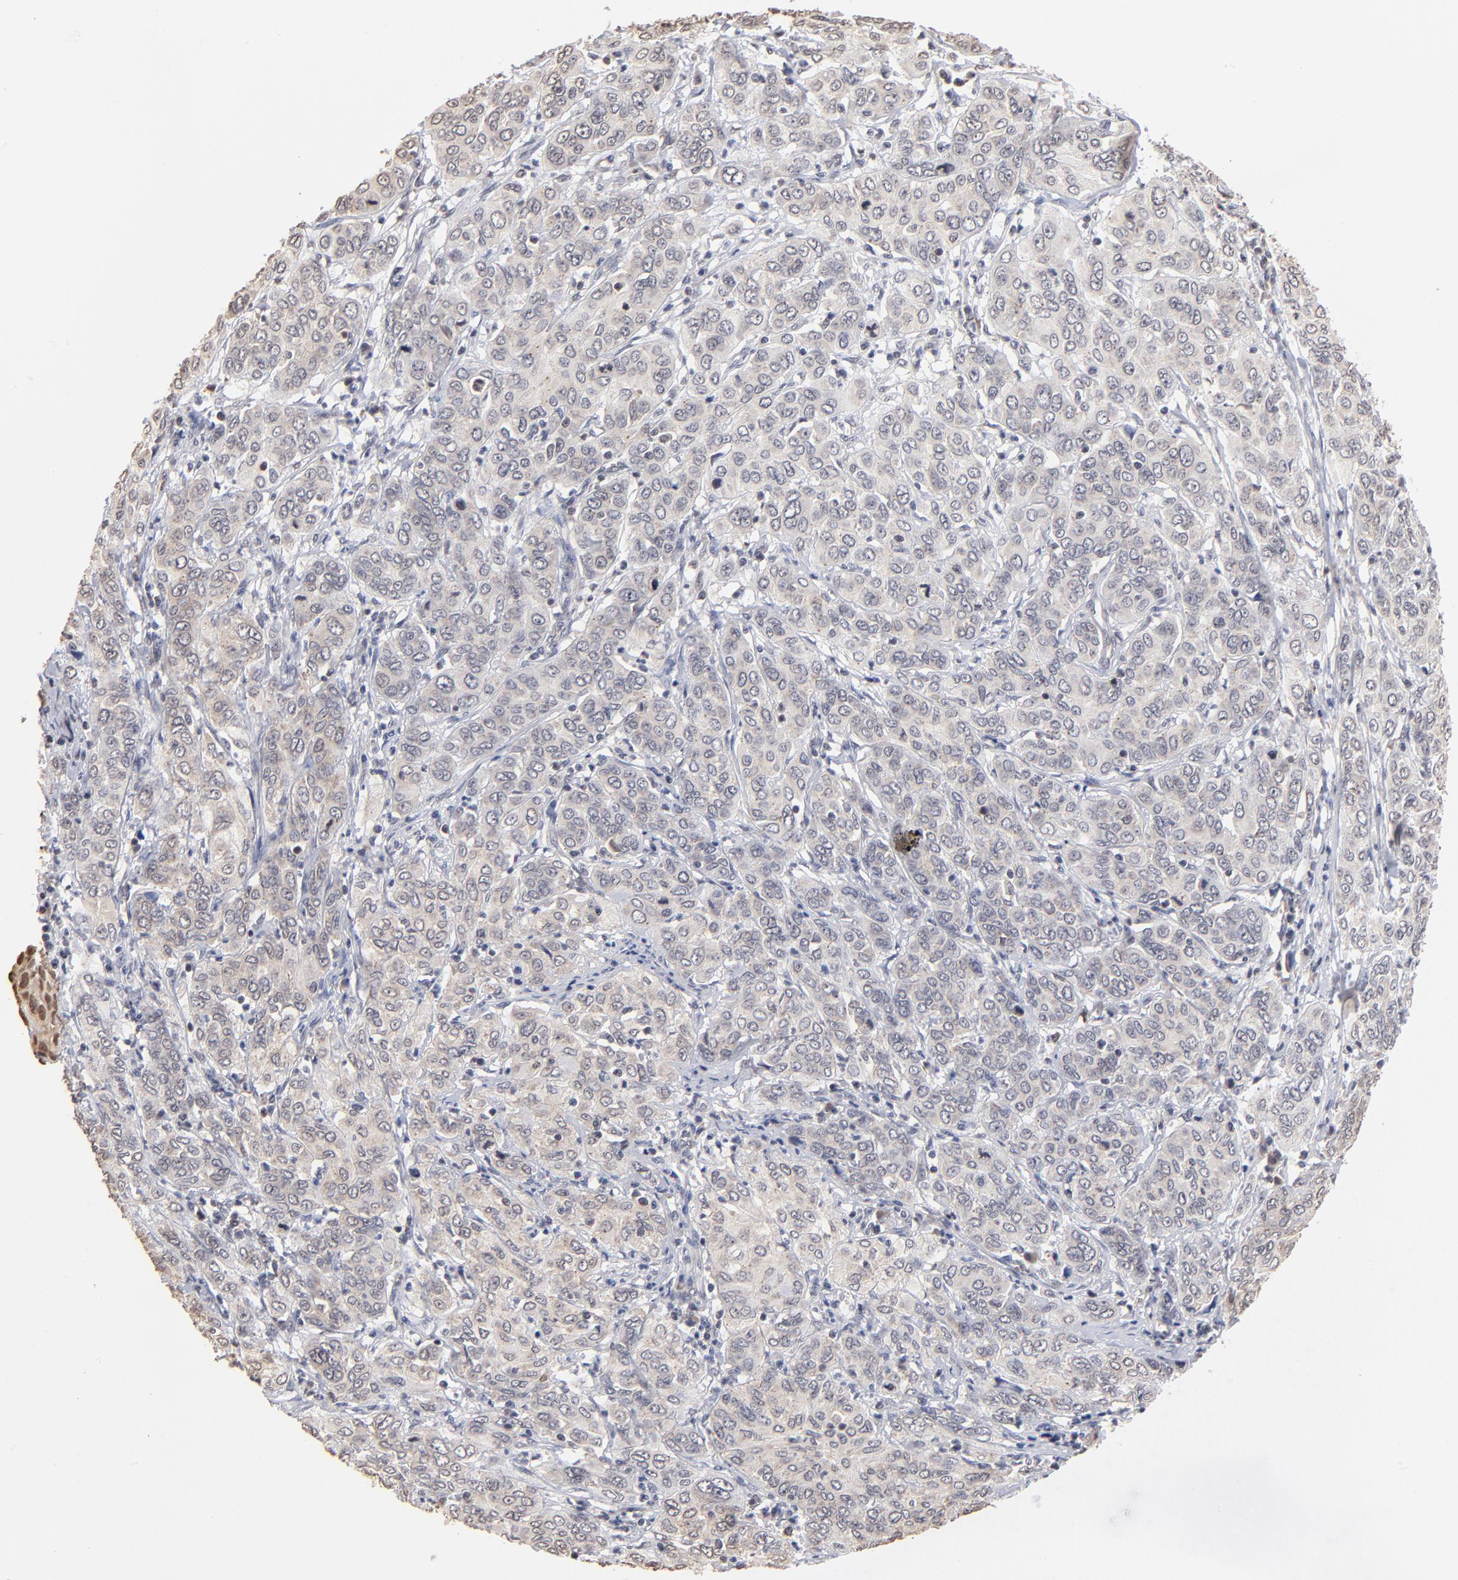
{"staining": {"intensity": "weak", "quantity": ">75%", "location": "cytoplasmic/membranous"}, "tissue": "cervical cancer", "cell_type": "Tumor cells", "image_type": "cancer", "snomed": [{"axis": "morphology", "description": "Squamous cell carcinoma, NOS"}, {"axis": "topography", "description": "Cervix"}], "caption": "An image showing weak cytoplasmic/membranous expression in approximately >75% of tumor cells in cervical cancer, as visualized by brown immunohistochemical staining.", "gene": "BRPF1", "patient": {"sex": "female", "age": 38}}